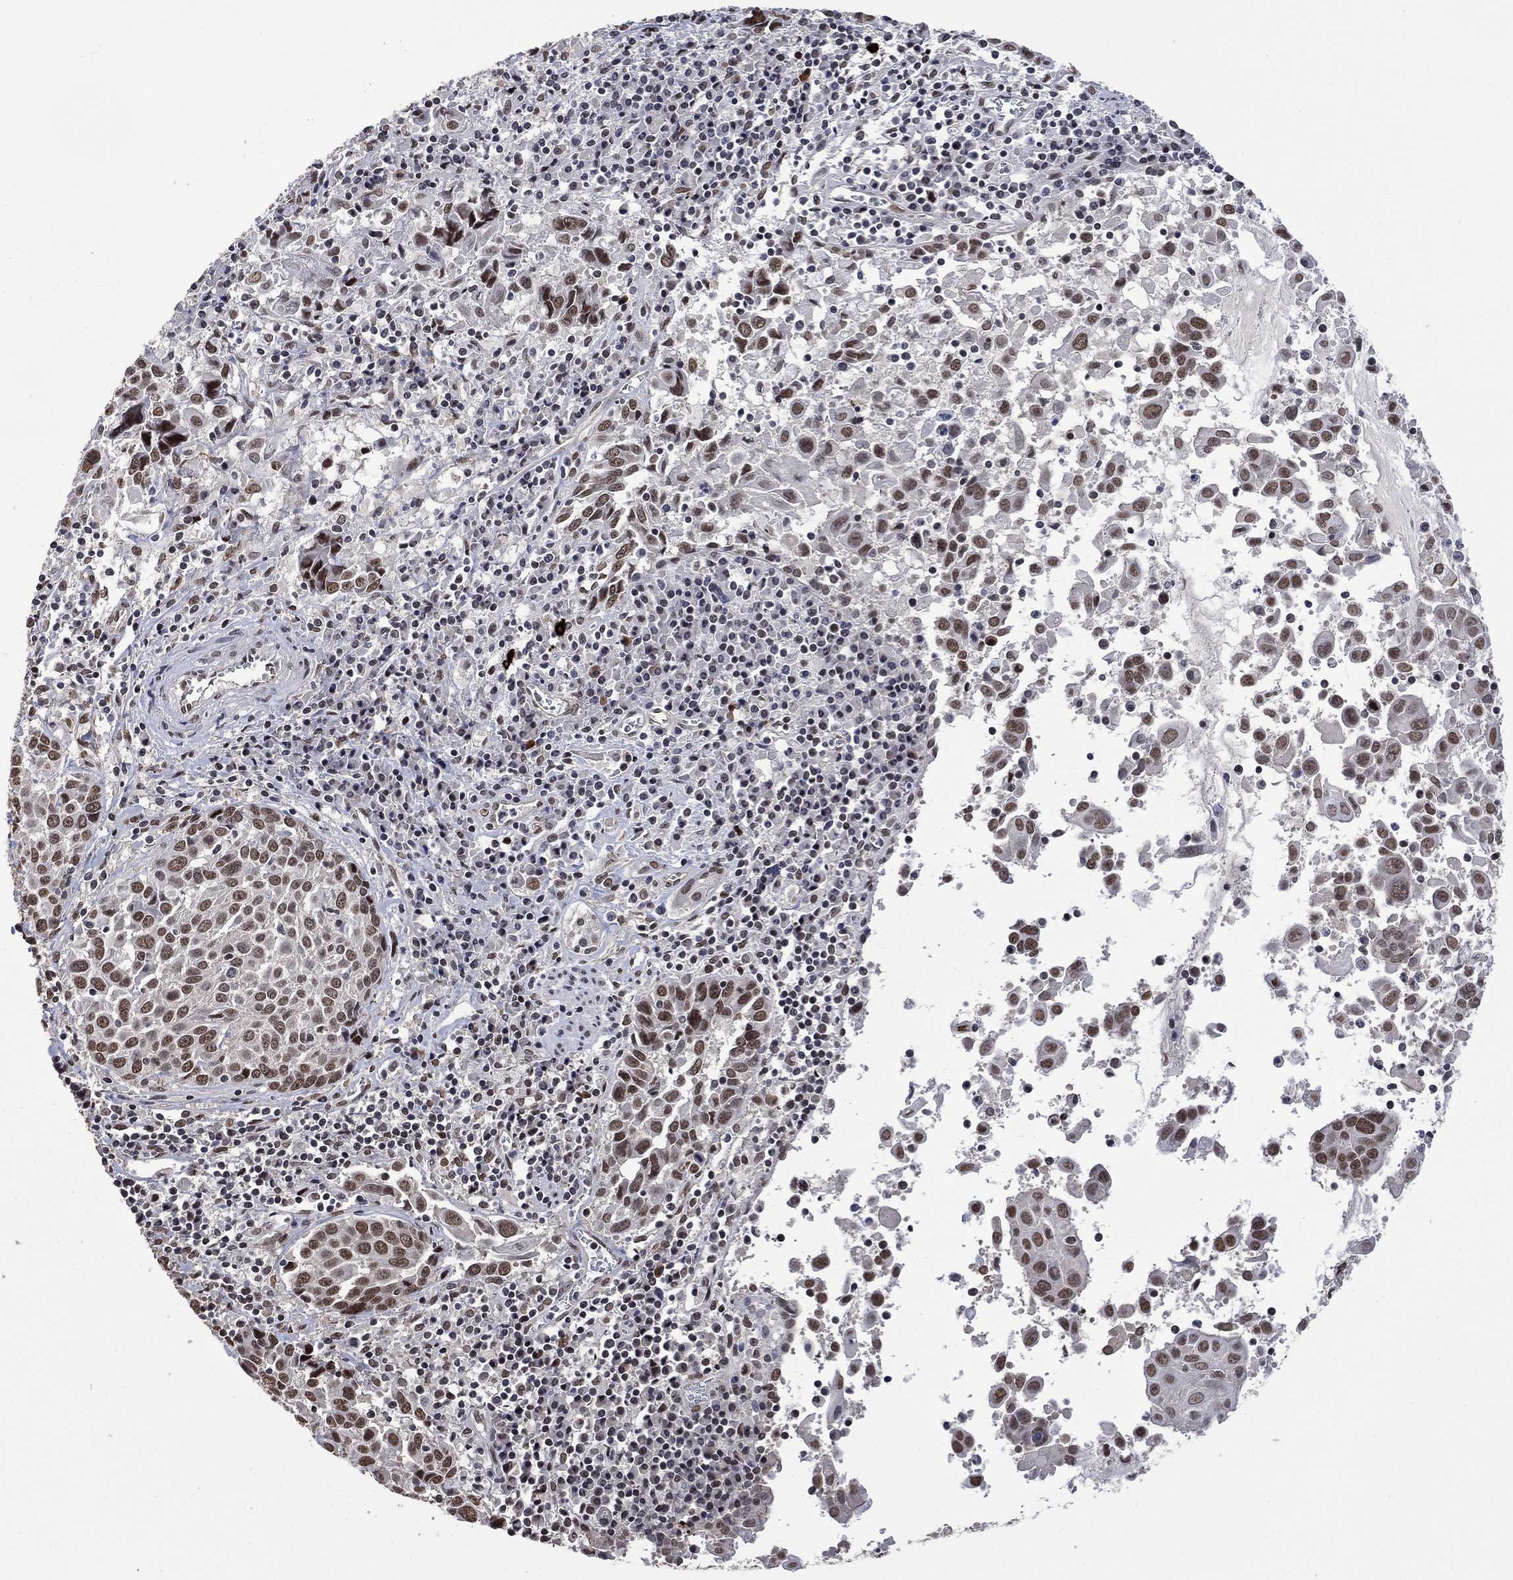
{"staining": {"intensity": "moderate", "quantity": "25%-75%", "location": "nuclear"}, "tissue": "lung cancer", "cell_type": "Tumor cells", "image_type": "cancer", "snomed": [{"axis": "morphology", "description": "Squamous cell carcinoma, NOS"}, {"axis": "topography", "description": "Lung"}], "caption": "Lung squamous cell carcinoma stained with immunohistochemistry shows moderate nuclear positivity in approximately 25%-75% of tumor cells.", "gene": "EHMT1", "patient": {"sex": "male", "age": 57}}